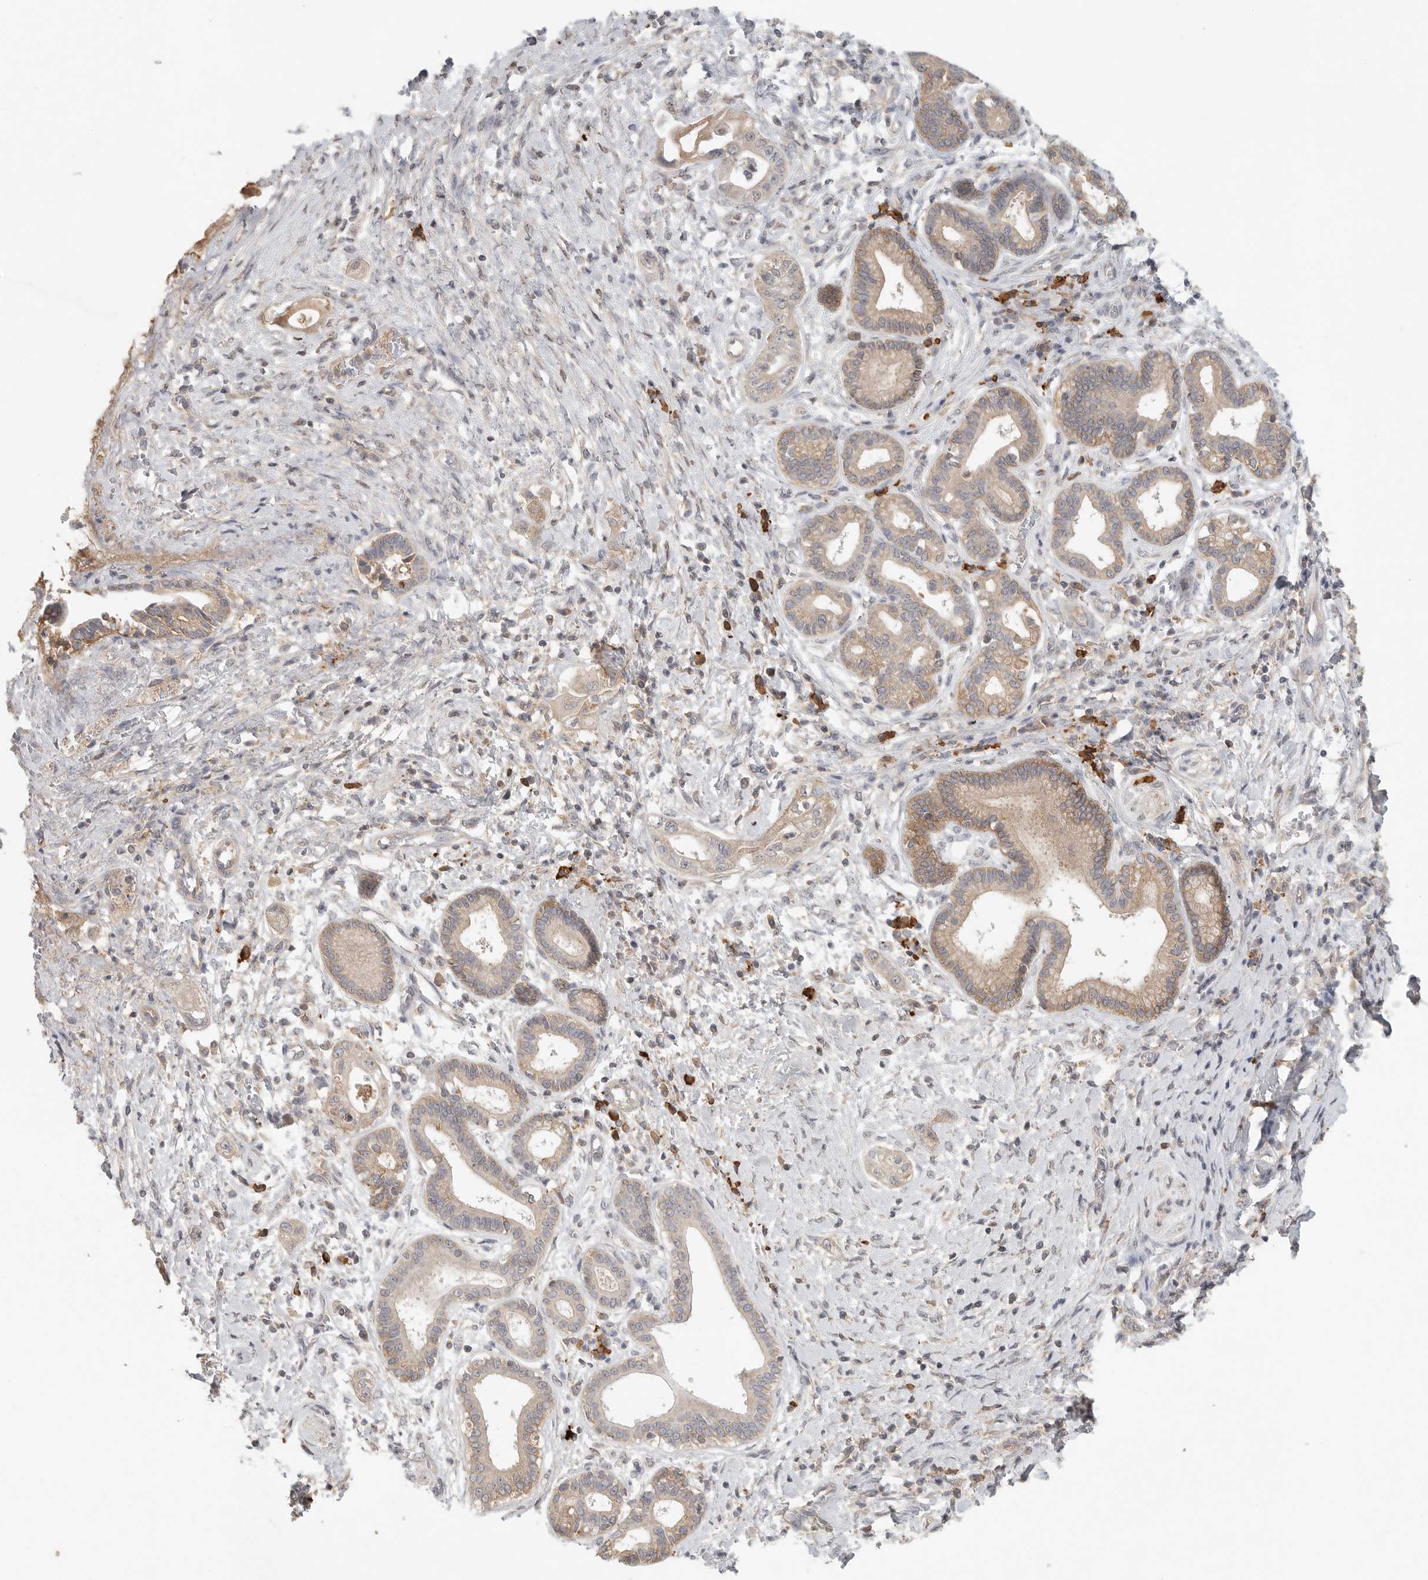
{"staining": {"intensity": "moderate", "quantity": "<25%", "location": "cytoplasmic/membranous"}, "tissue": "pancreatic cancer", "cell_type": "Tumor cells", "image_type": "cancer", "snomed": [{"axis": "morphology", "description": "Adenocarcinoma, NOS"}, {"axis": "topography", "description": "Pancreas"}], "caption": "Moderate cytoplasmic/membranous expression for a protein is appreciated in approximately <25% of tumor cells of pancreatic adenocarcinoma using immunohistochemistry.", "gene": "SLC25A36", "patient": {"sex": "male", "age": 58}}